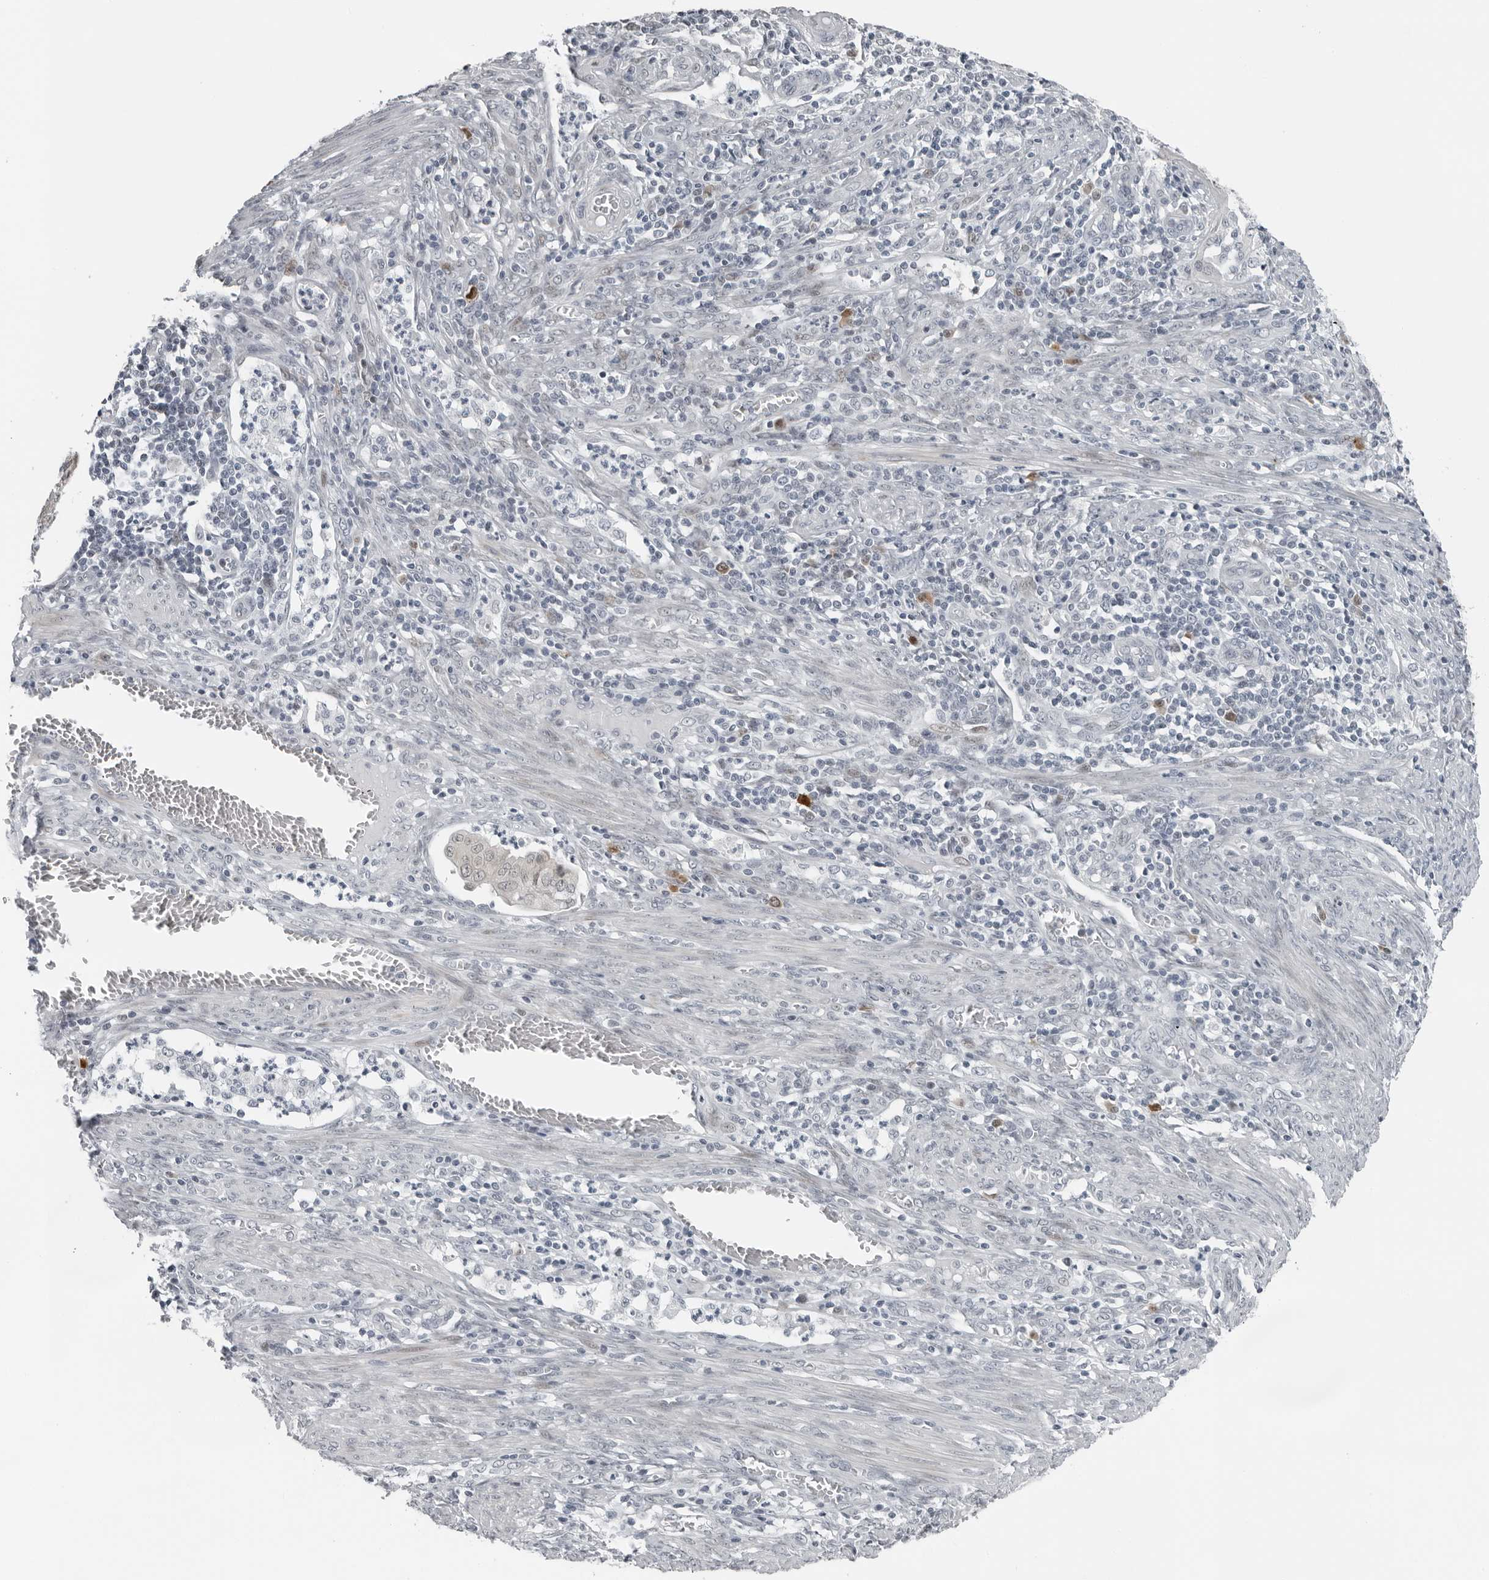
{"staining": {"intensity": "negative", "quantity": "none", "location": "none"}, "tissue": "endometrial cancer", "cell_type": "Tumor cells", "image_type": "cancer", "snomed": [{"axis": "morphology", "description": "Adenocarcinoma, NOS"}, {"axis": "topography", "description": "Endometrium"}], "caption": "IHC micrograph of neoplastic tissue: human endometrial cancer (adenocarcinoma) stained with DAB exhibits no significant protein positivity in tumor cells.", "gene": "PPP1R42", "patient": {"sex": "female", "age": 51}}